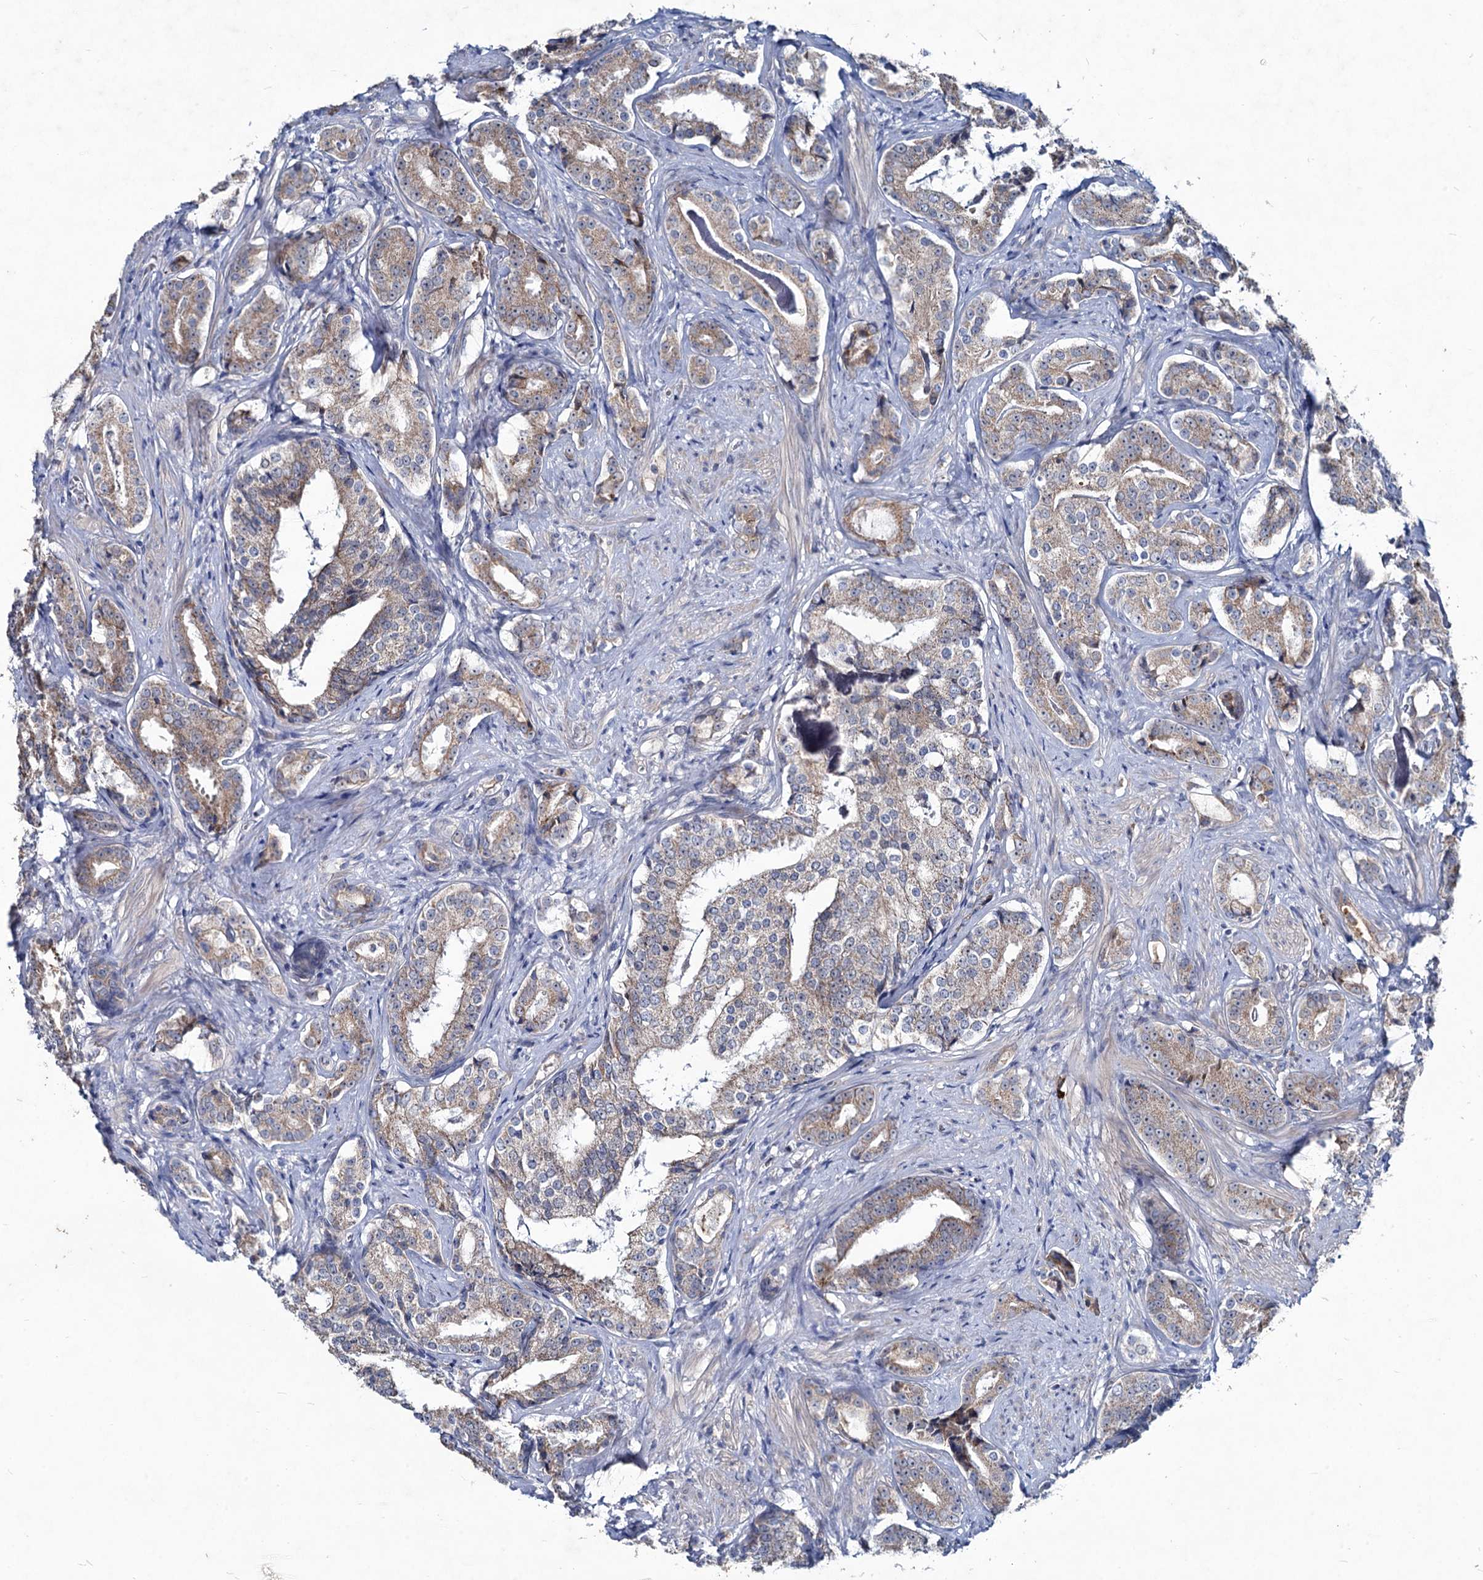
{"staining": {"intensity": "weak", "quantity": ">75%", "location": "cytoplasmic/membranous"}, "tissue": "prostate cancer", "cell_type": "Tumor cells", "image_type": "cancer", "snomed": [{"axis": "morphology", "description": "Adenocarcinoma, High grade"}, {"axis": "topography", "description": "Prostate"}], "caption": "Immunohistochemistry (IHC) image of human adenocarcinoma (high-grade) (prostate) stained for a protein (brown), which reveals low levels of weak cytoplasmic/membranous positivity in about >75% of tumor cells.", "gene": "RNF6", "patient": {"sex": "male", "age": 58}}